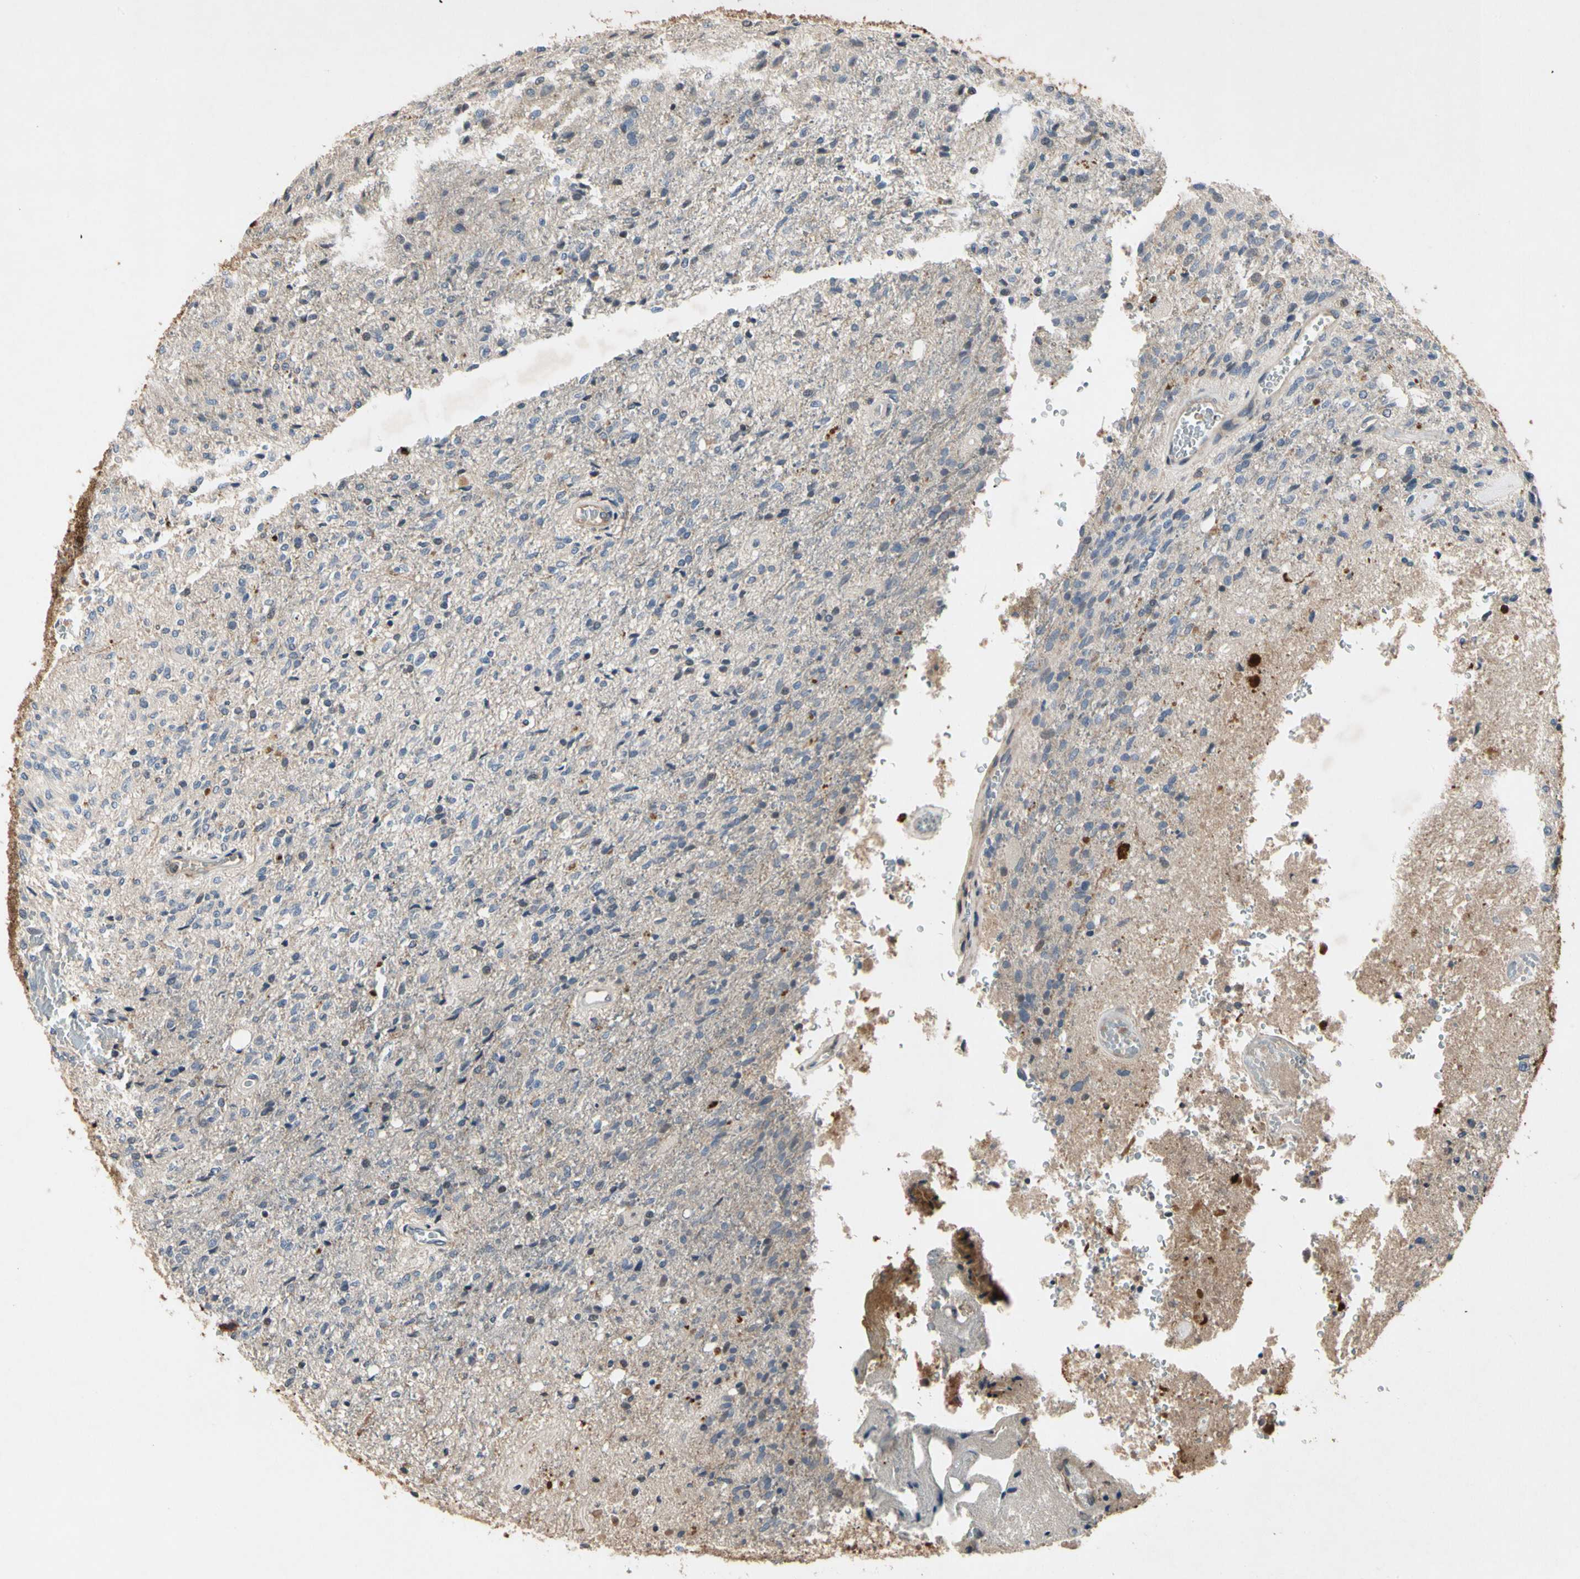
{"staining": {"intensity": "negative", "quantity": "none", "location": "none"}, "tissue": "glioma", "cell_type": "Tumor cells", "image_type": "cancer", "snomed": [{"axis": "morphology", "description": "Normal tissue, NOS"}, {"axis": "morphology", "description": "Glioma, malignant, High grade"}, {"axis": "topography", "description": "Cerebral cortex"}], "caption": "Tumor cells show no significant protein staining in glioma.", "gene": "CRTAC1", "patient": {"sex": "male", "age": 77}}